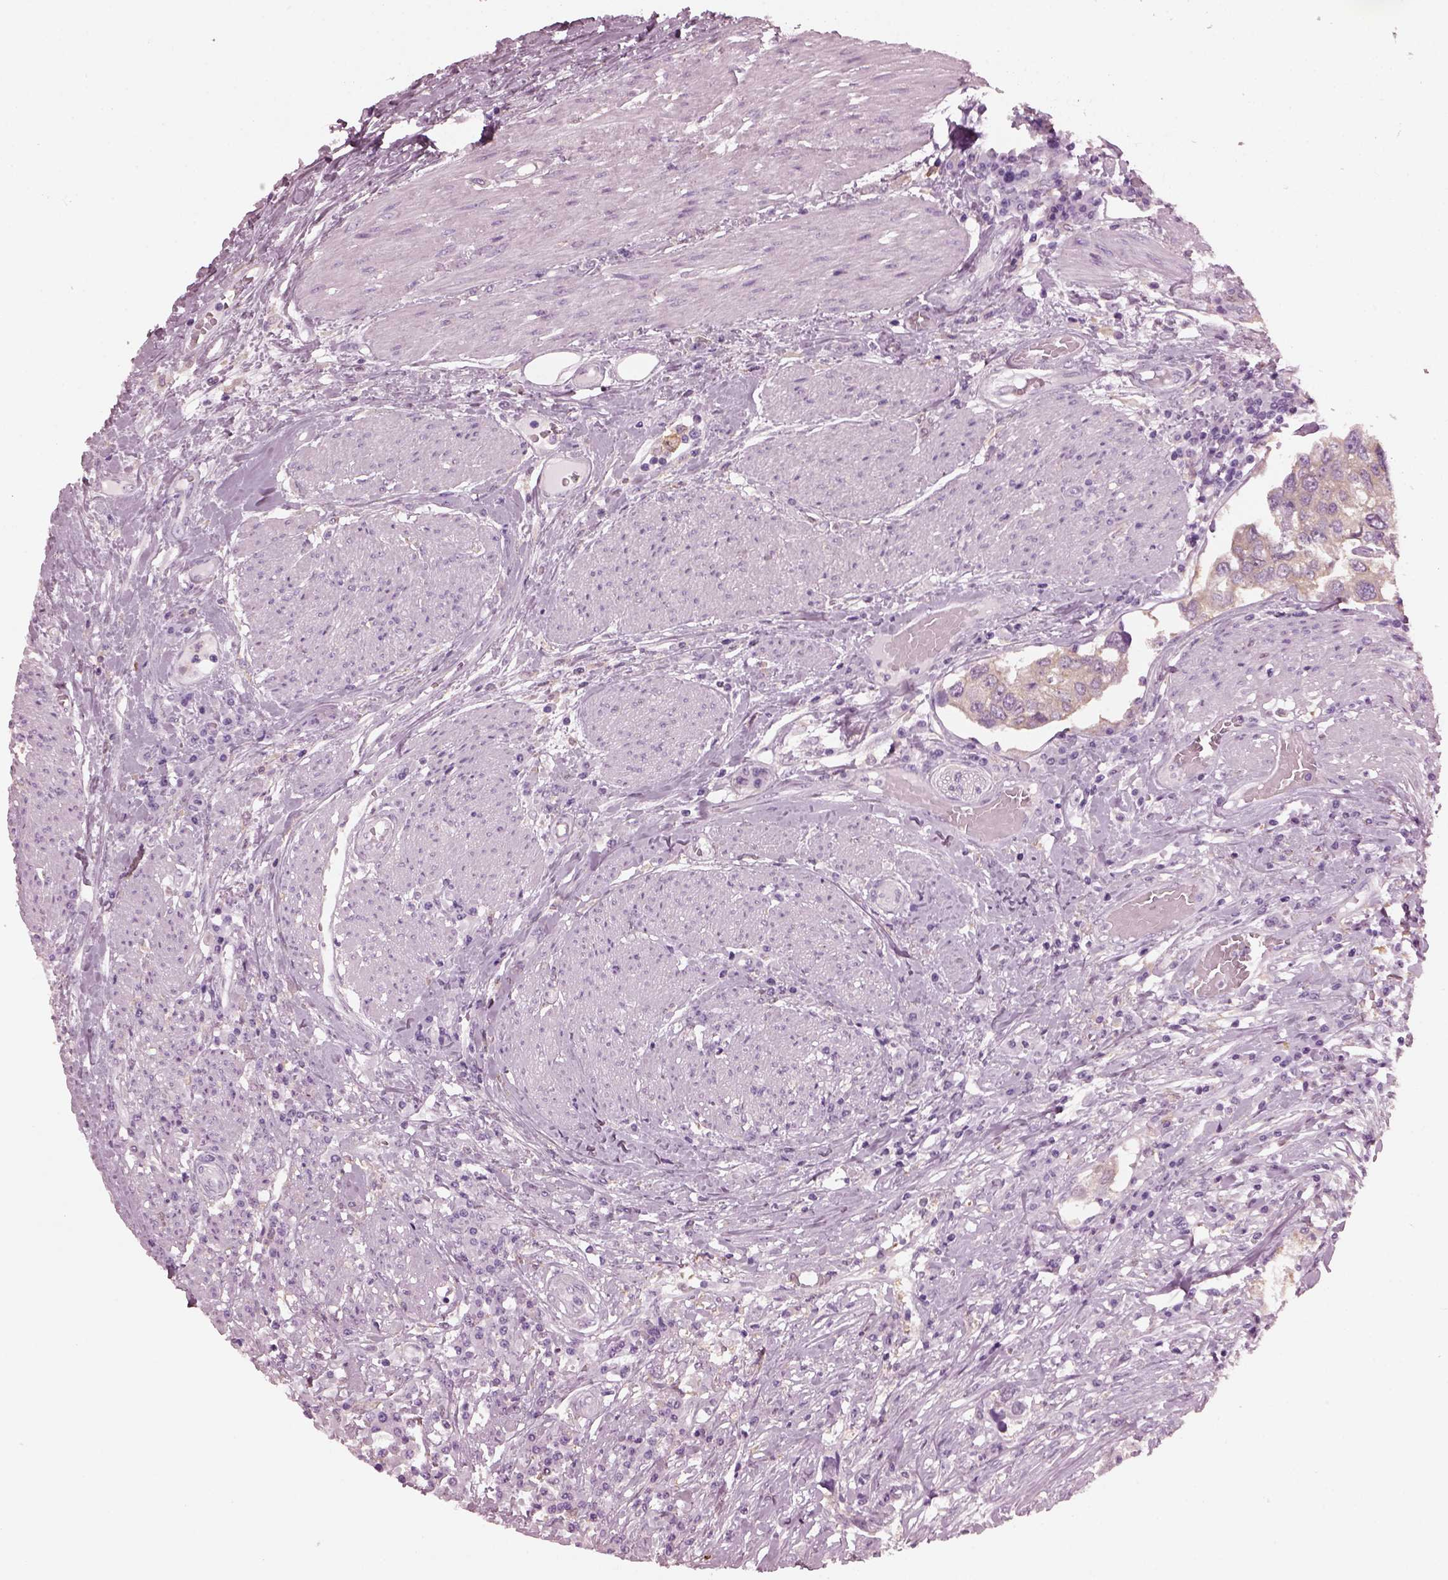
{"staining": {"intensity": "weak", "quantity": ">75%", "location": "cytoplasmic/membranous"}, "tissue": "urothelial cancer", "cell_type": "Tumor cells", "image_type": "cancer", "snomed": [{"axis": "morphology", "description": "Urothelial carcinoma, NOS"}, {"axis": "morphology", "description": "Urothelial carcinoma, High grade"}, {"axis": "topography", "description": "Urinary bladder"}], "caption": "This is an image of immunohistochemistry staining of urothelial cancer, which shows weak positivity in the cytoplasmic/membranous of tumor cells.", "gene": "SHTN1", "patient": {"sex": "male", "age": 63}}